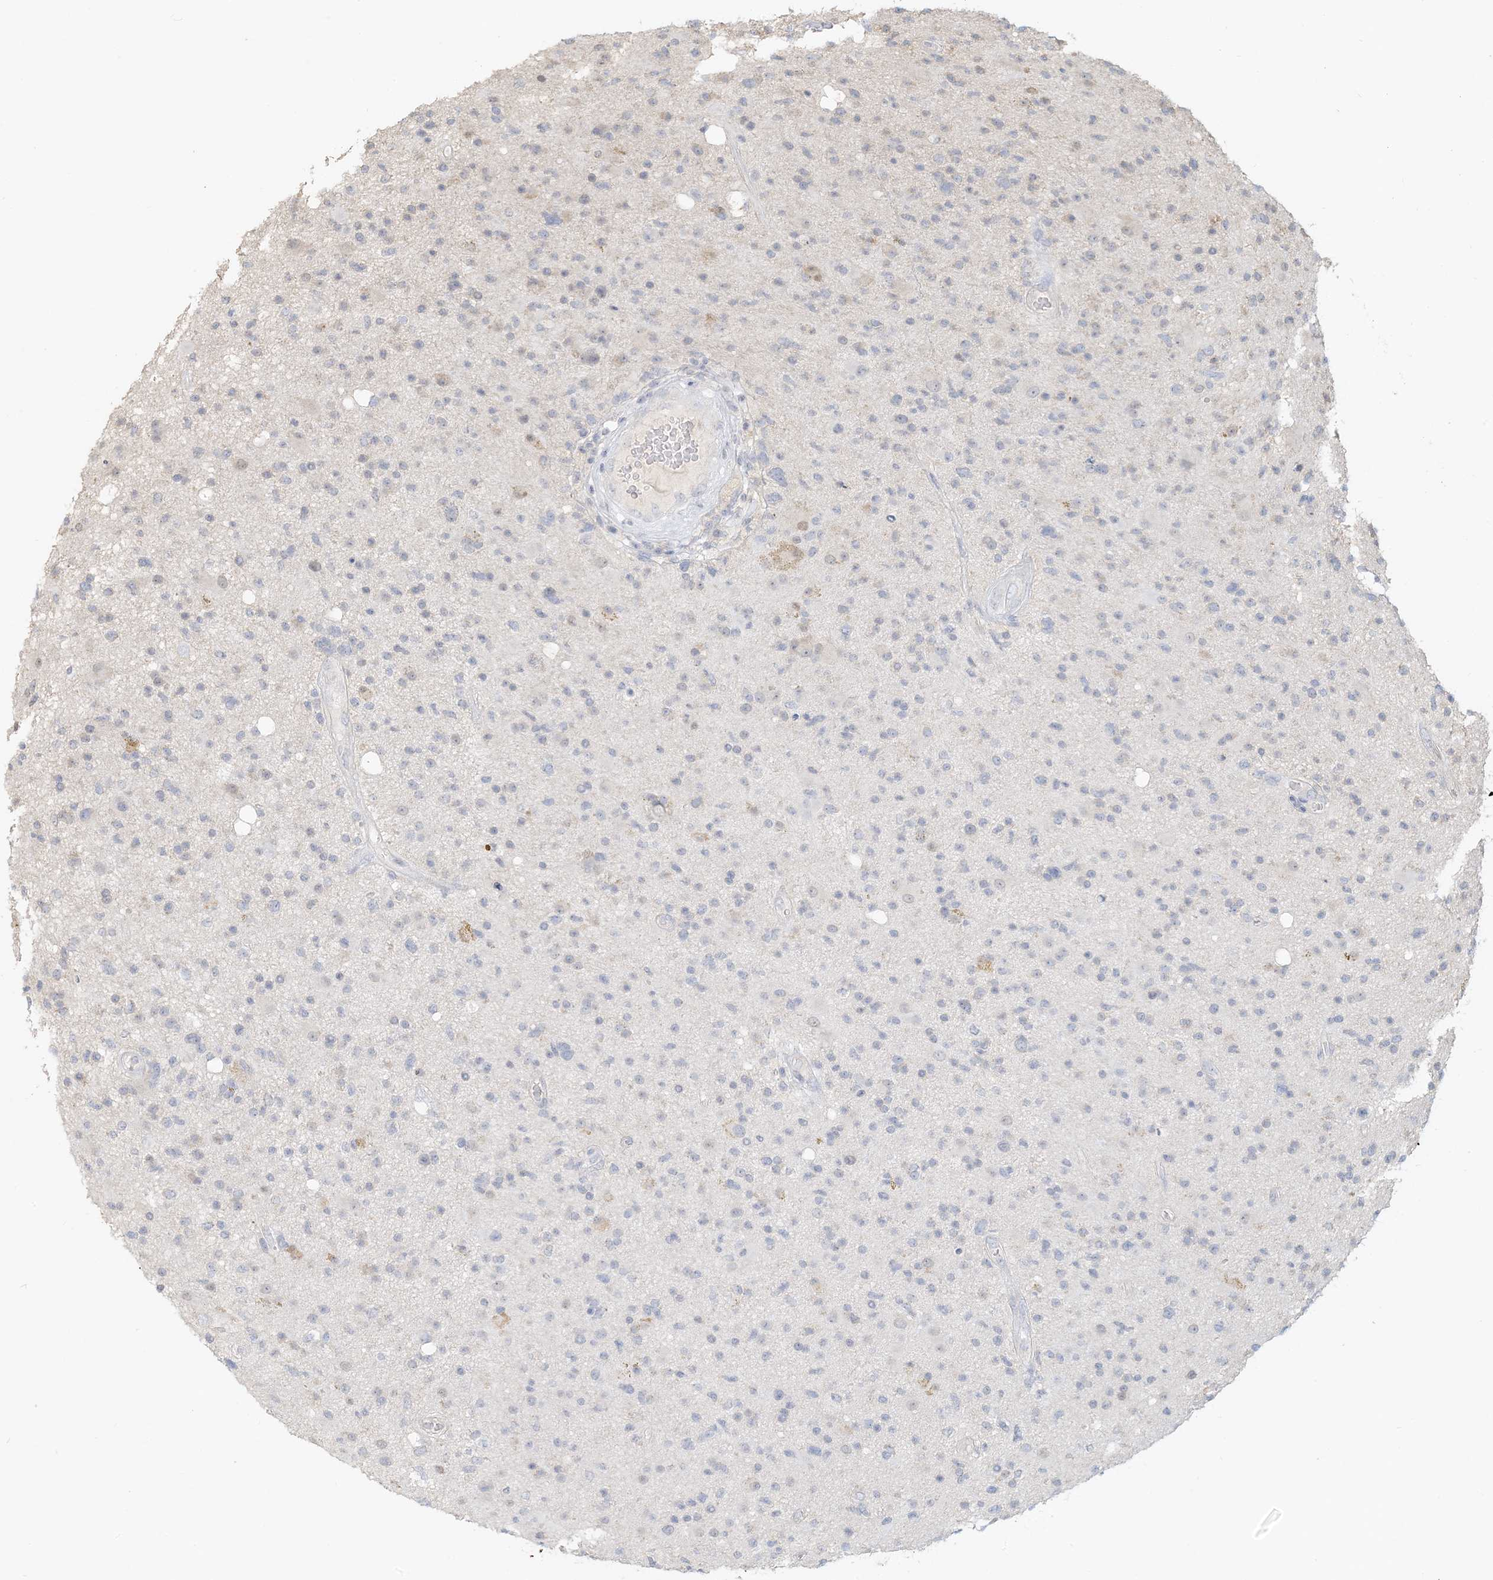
{"staining": {"intensity": "moderate", "quantity": "<25%", "location": "cytoplasmic/membranous"}, "tissue": "glioma", "cell_type": "Tumor cells", "image_type": "cancer", "snomed": [{"axis": "morphology", "description": "Glioma, malignant, High grade"}, {"axis": "topography", "description": "Brain"}], "caption": "Tumor cells exhibit low levels of moderate cytoplasmic/membranous expression in about <25% of cells in glioma.", "gene": "MCOLN1", "patient": {"sex": "male", "age": 33}}